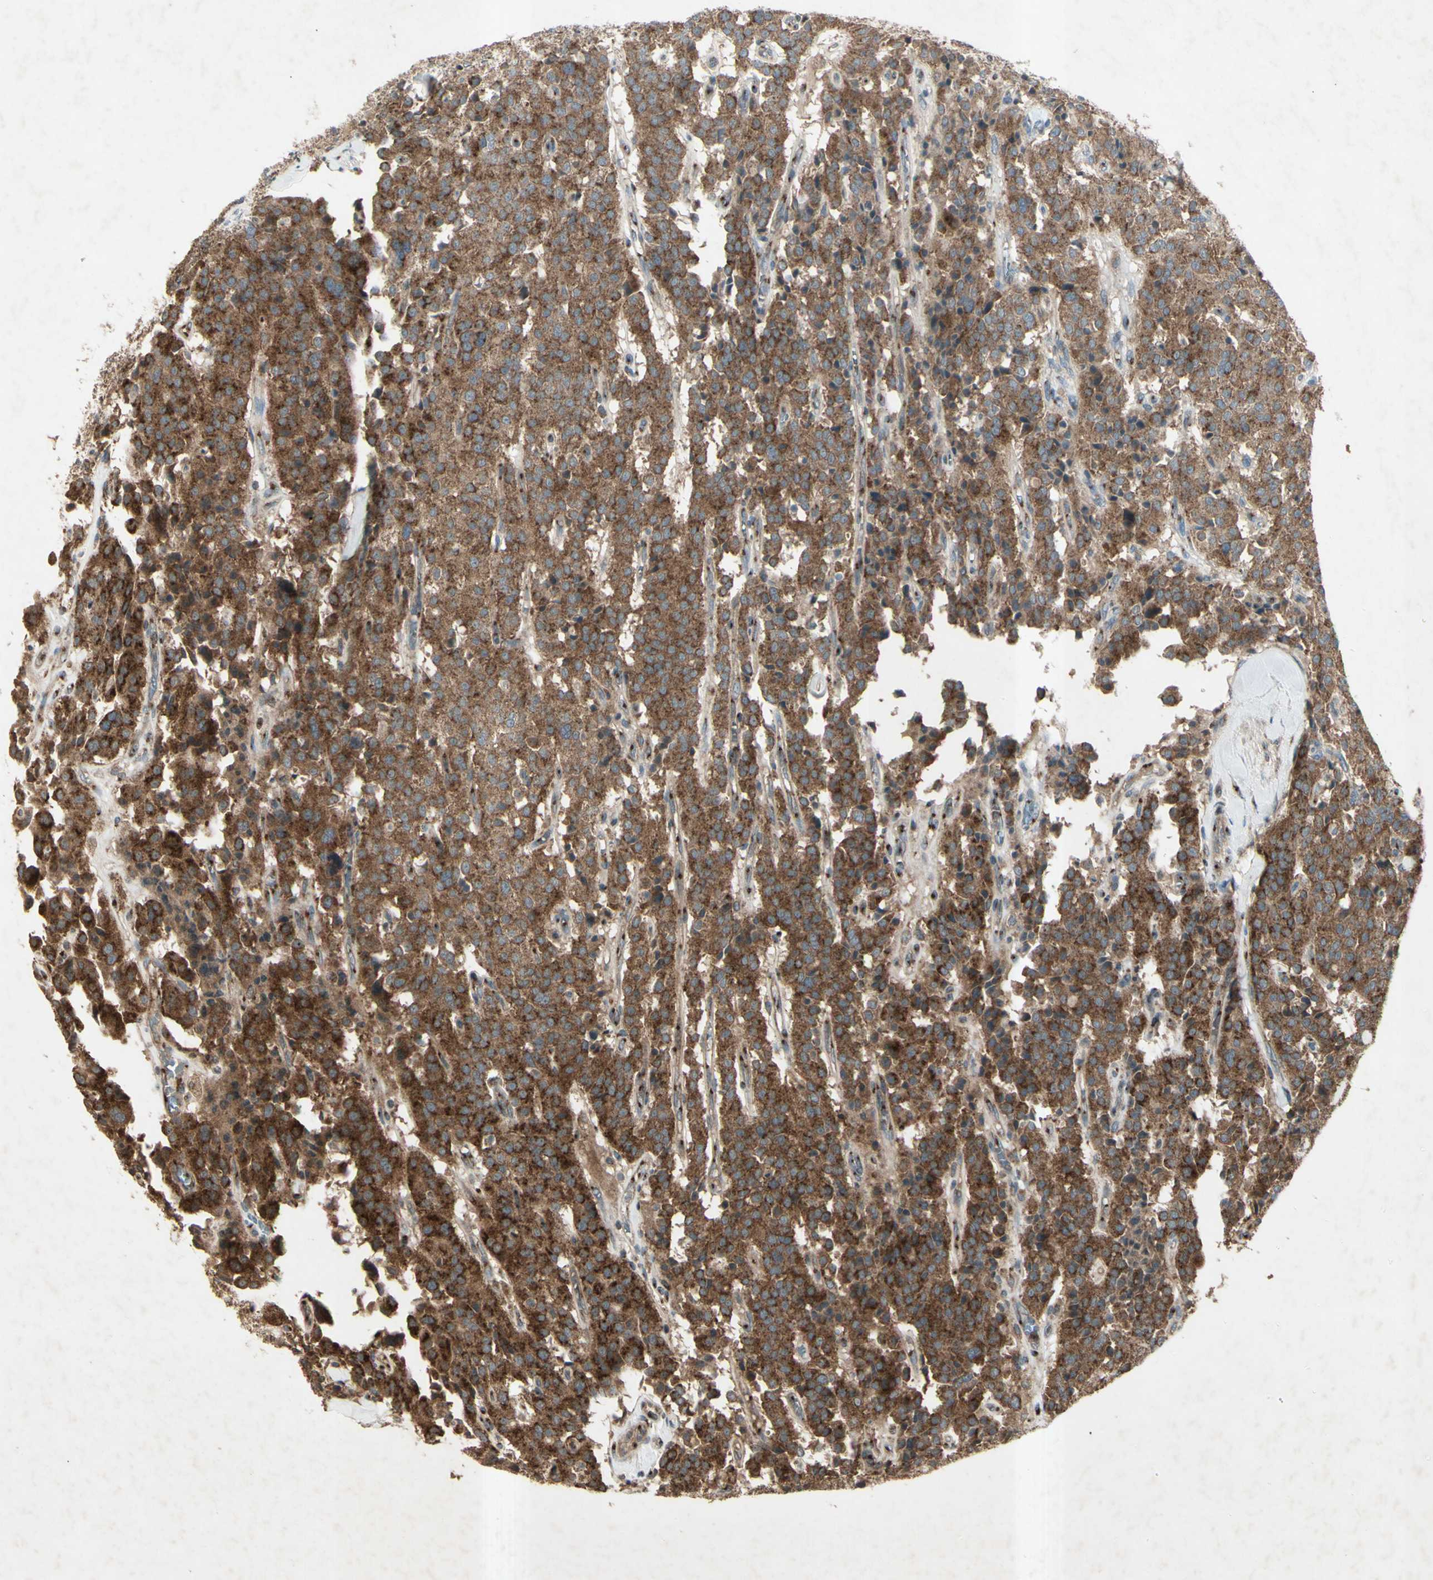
{"staining": {"intensity": "strong", "quantity": ">75%", "location": "cytoplasmic/membranous"}, "tissue": "carcinoid", "cell_type": "Tumor cells", "image_type": "cancer", "snomed": [{"axis": "morphology", "description": "Carcinoid, malignant, NOS"}, {"axis": "topography", "description": "Lung"}], "caption": "Immunohistochemical staining of human carcinoid (malignant) displays high levels of strong cytoplasmic/membranous expression in about >75% of tumor cells.", "gene": "AP1G1", "patient": {"sex": "male", "age": 30}}